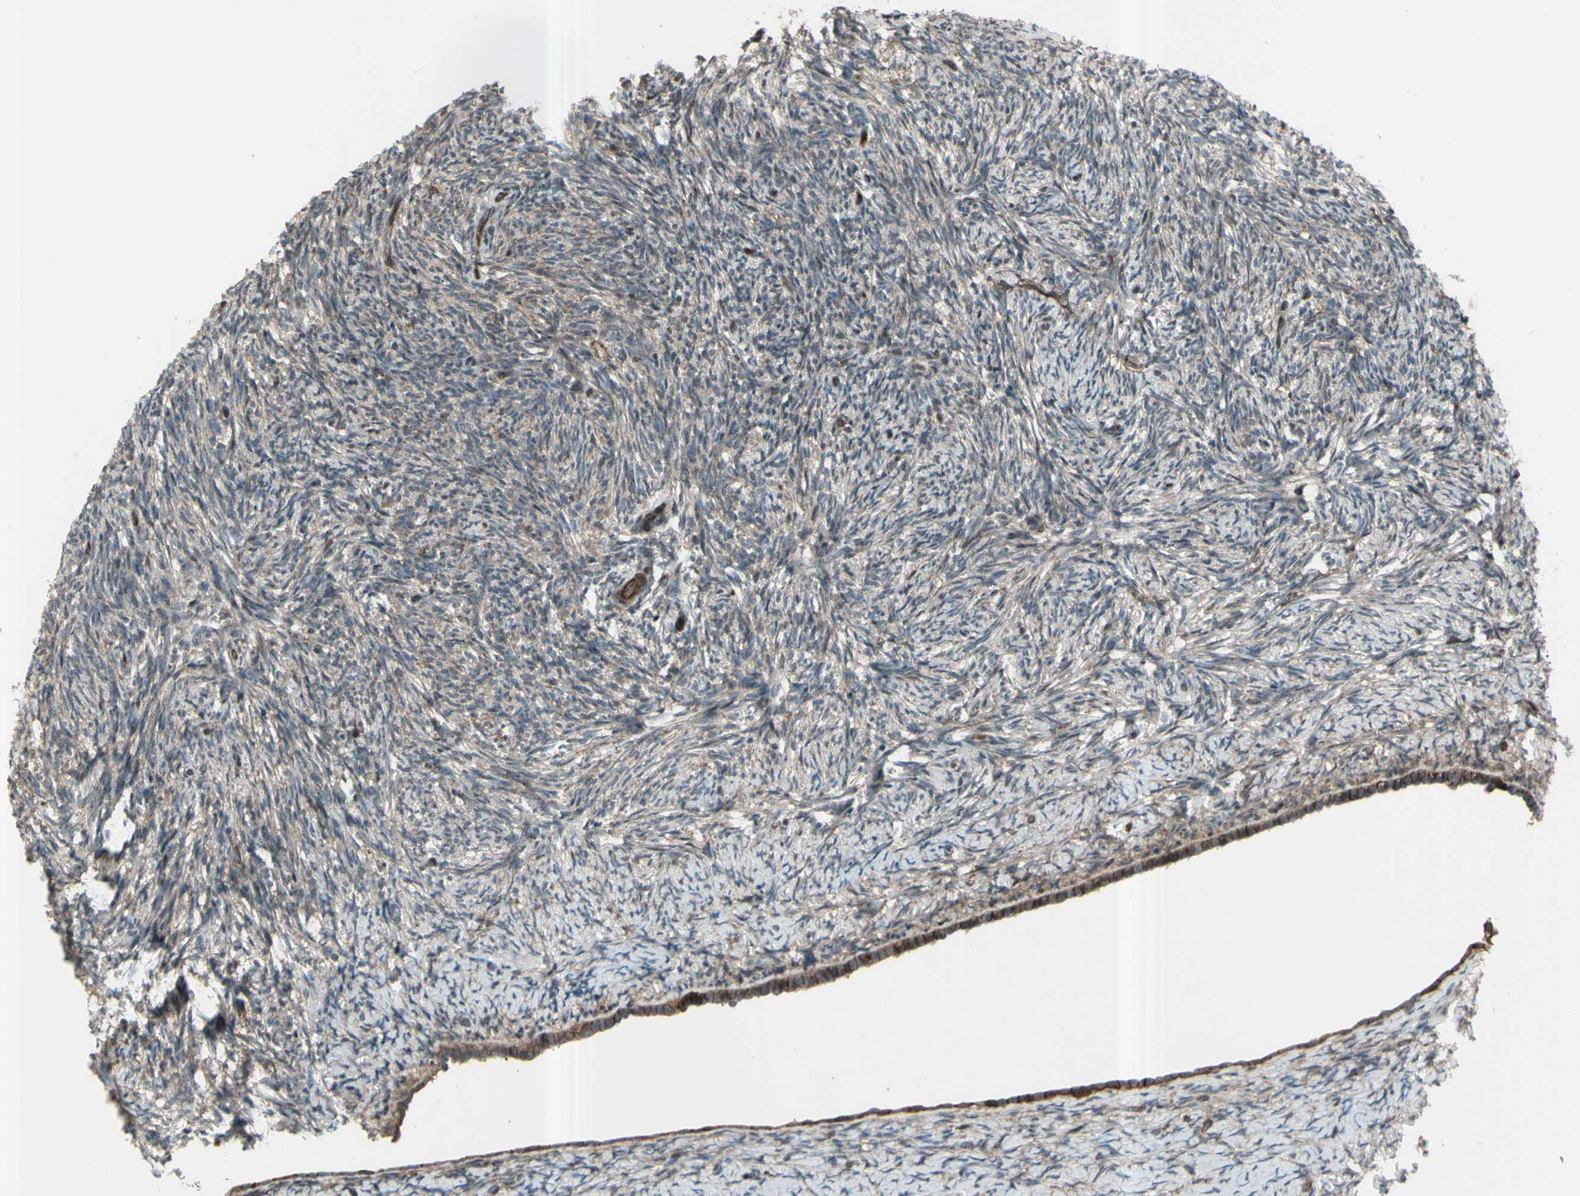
{"staining": {"intensity": "weak", "quantity": "25%-75%", "location": "cytoplasmic/membranous"}, "tissue": "ovary", "cell_type": "Ovarian stroma cells", "image_type": "normal", "snomed": [{"axis": "morphology", "description": "Normal tissue, NOS"}, {"axis": "topography", "description": "Ovary"}], "caption": "Ovarian stroma cells show low levels of weak cytoplasmic/membranous positivity in approximately 25%-75% of cells in benign human ovary.", "gene": "FXYD5", "patient": {"sex": "female", "age": 60}}